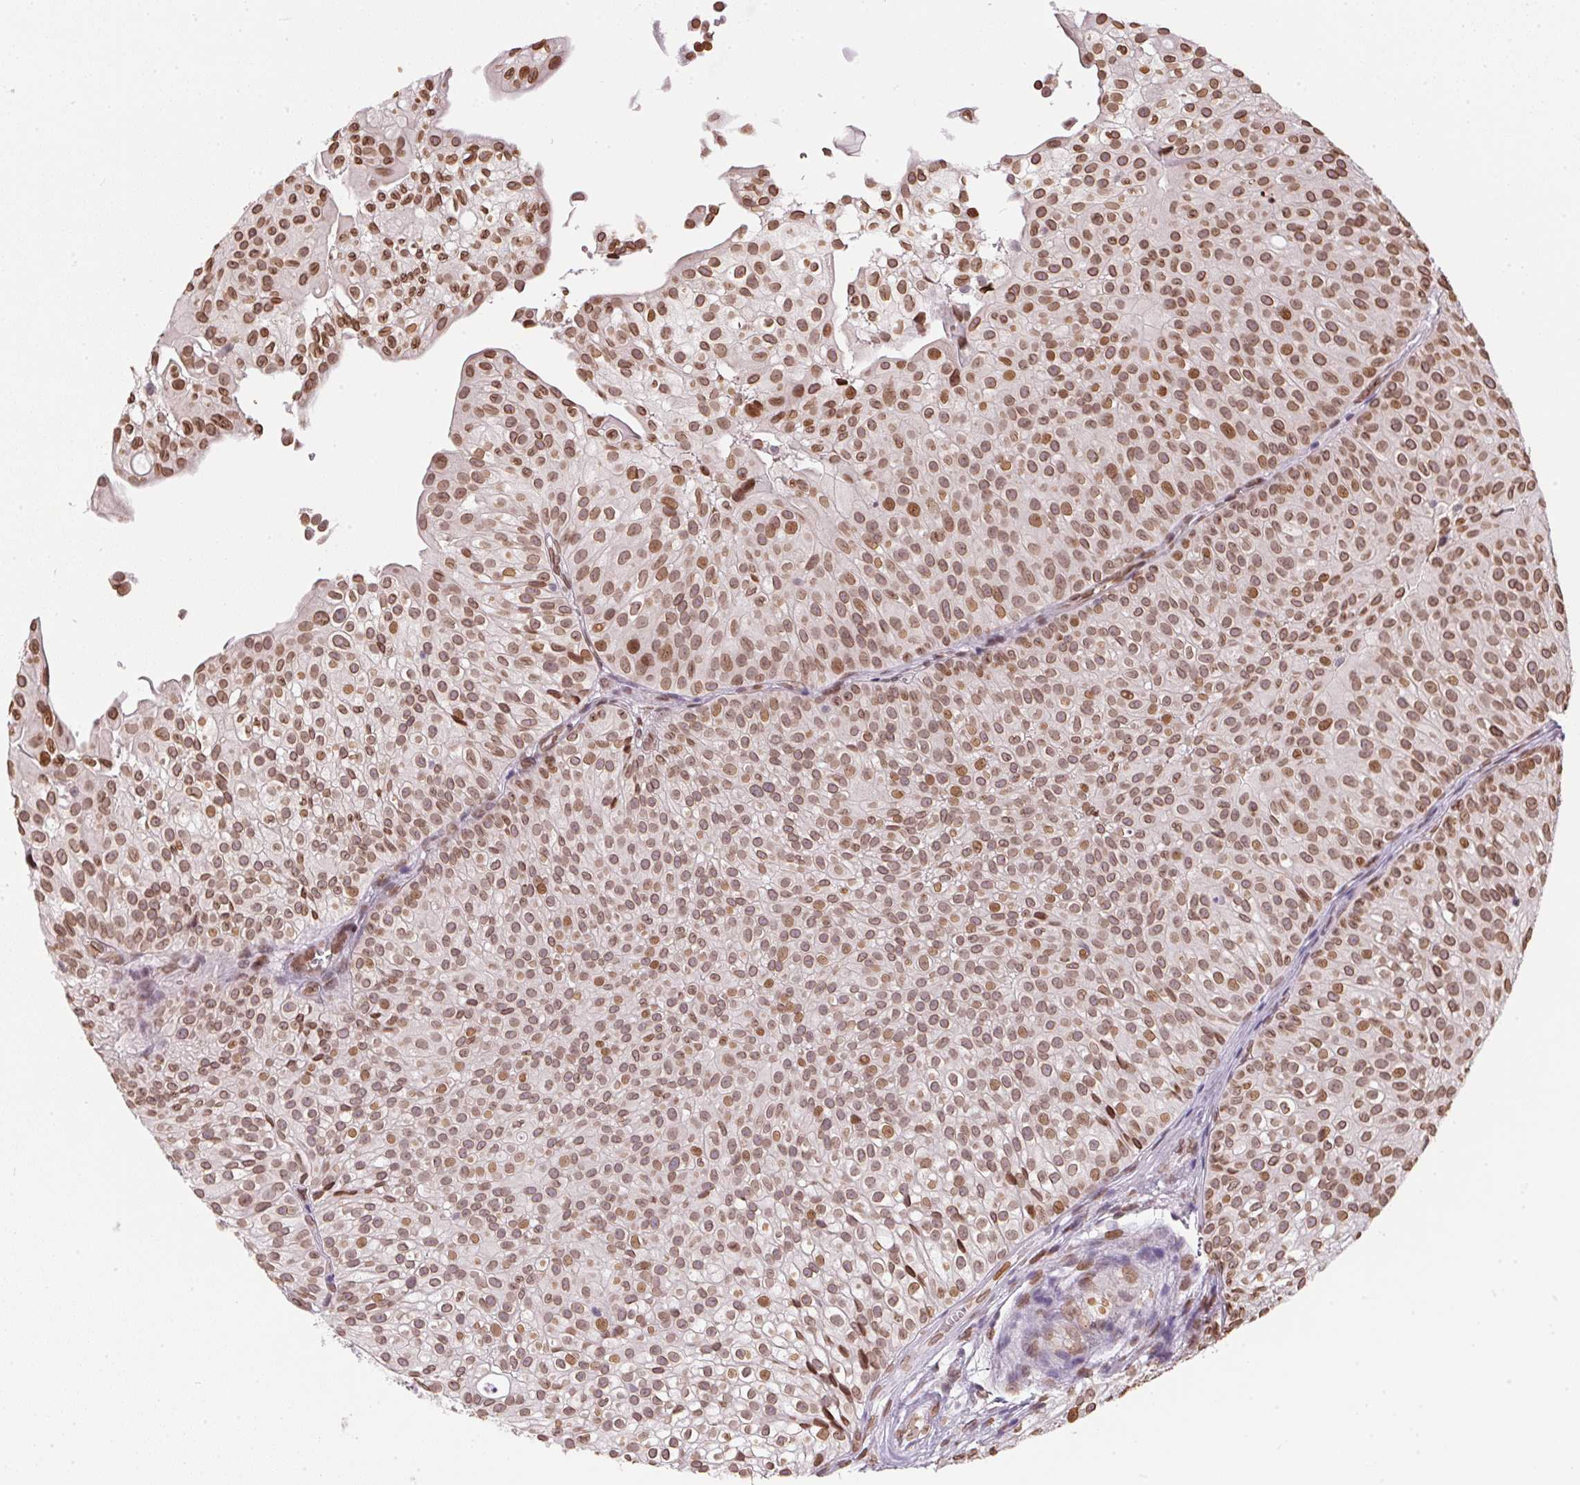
{"staining": {"intensity": "moderate", "quantity": ">75%", "location": "nuclear"}, "tissue": "urothelial cancer", "cell_type": "Tumor cells", "image_type": "cancer", "snomed": [{"axis": "morphology", "description": "Urothelial carcinoma, Low grade"}, {"axis": "topography", "description": "Urinary bladder"}], "caption": "Tumor cells reveal medium levels of moderate nuclear staining in about >75% of cells in human urothelial cancer.", "gene": "TMEM175", "patient": {"sex": "male", "age": 70}}